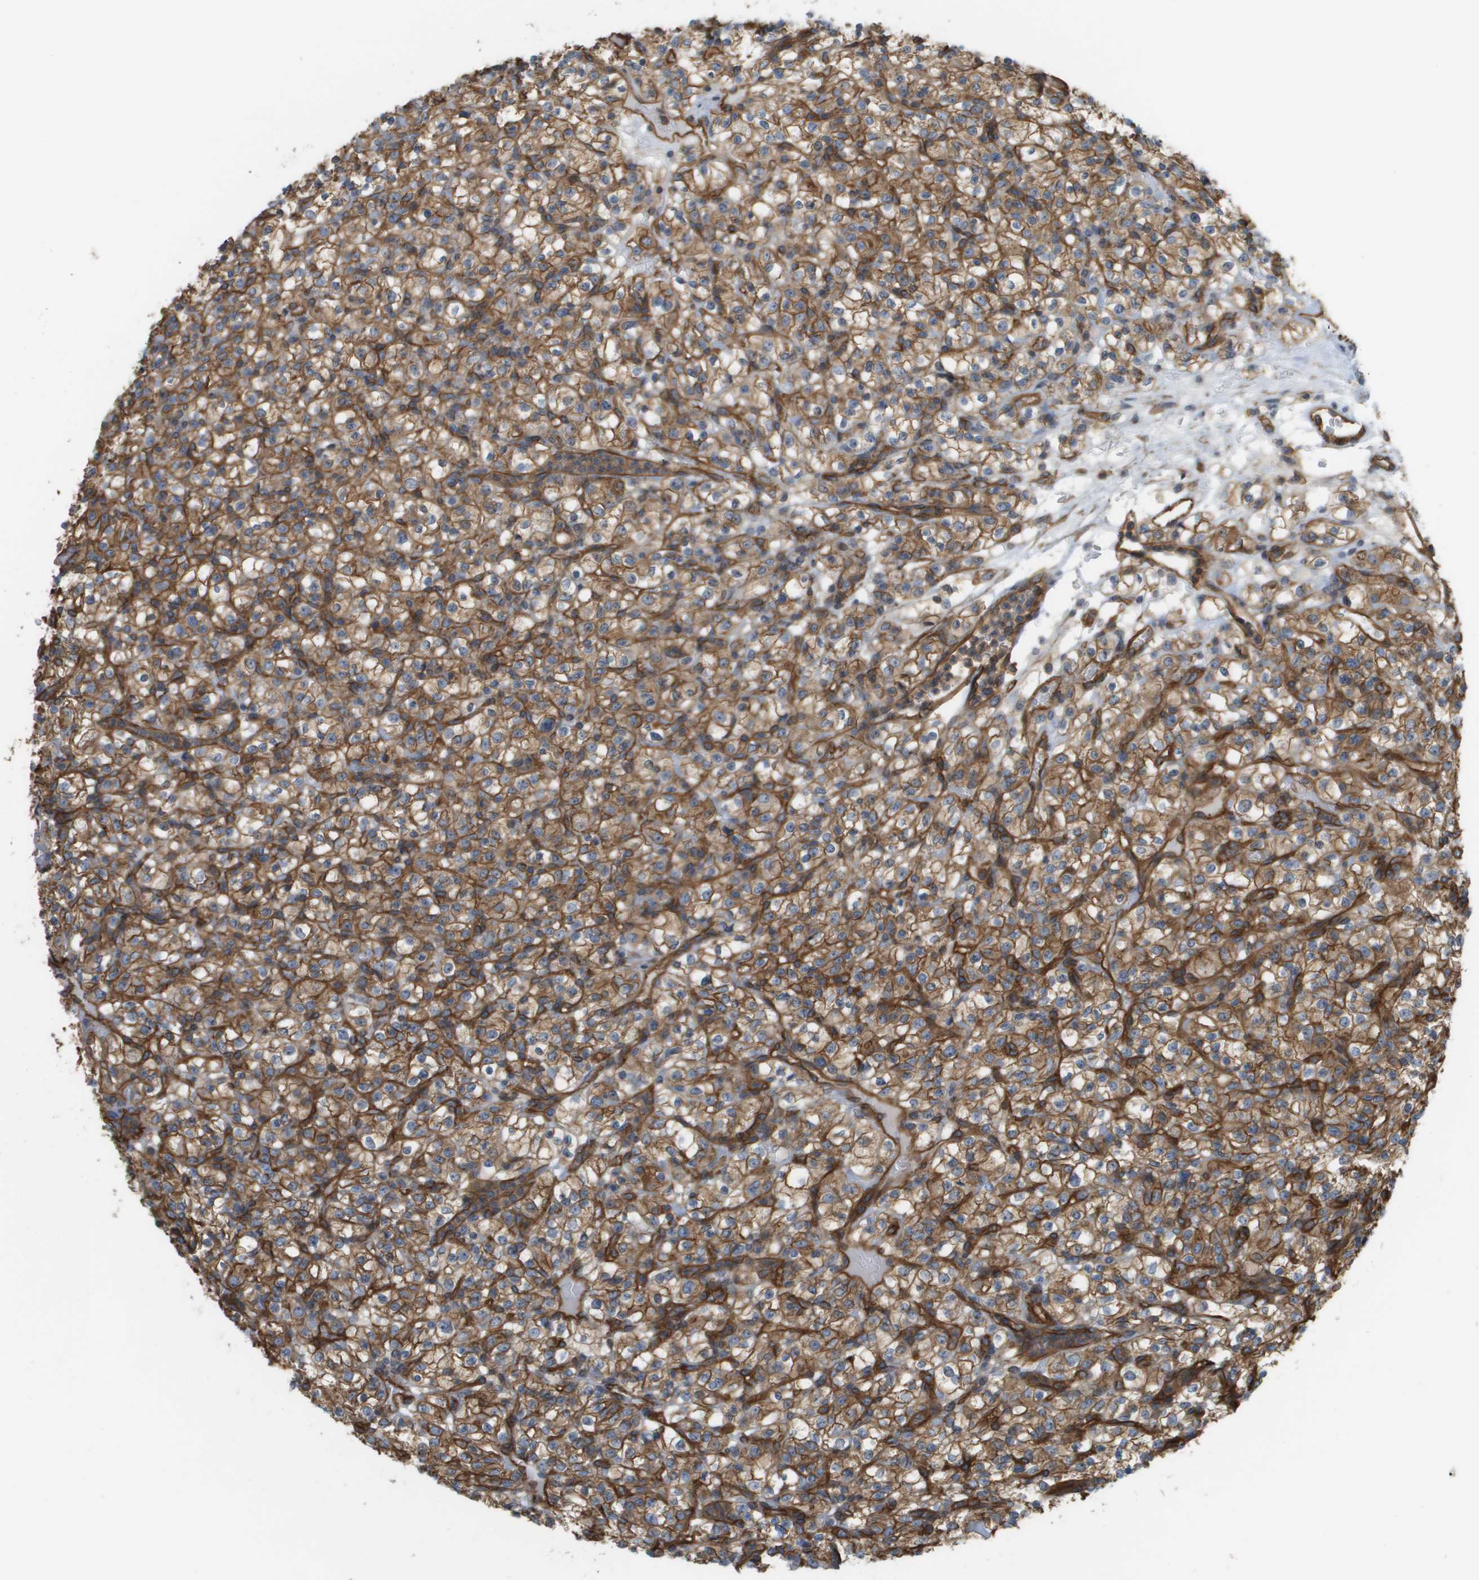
{"staining": {"intensity": "moderate", "quantity": ">75%", "location": "cytoplasmic/membranous"}, "tissue": "renal cancer", "cell_type": "Tumor cells", "image_type": "cancer", "snomed": [{"axis": "morphology", "description": "Normal tissue, NOS"}, {"axis": "morphology", "description": "Adenocarcinoma, NOS"}, {"axis": "topography", "description": "Kidney"}], "caption": "Tumor cells reveal medium levels of moderate cytoplasmic/membranous expression in about >75% of cells in renal cancer.", "gene": "SGMS2", "patient": {"sex": "female", "age": 72}}